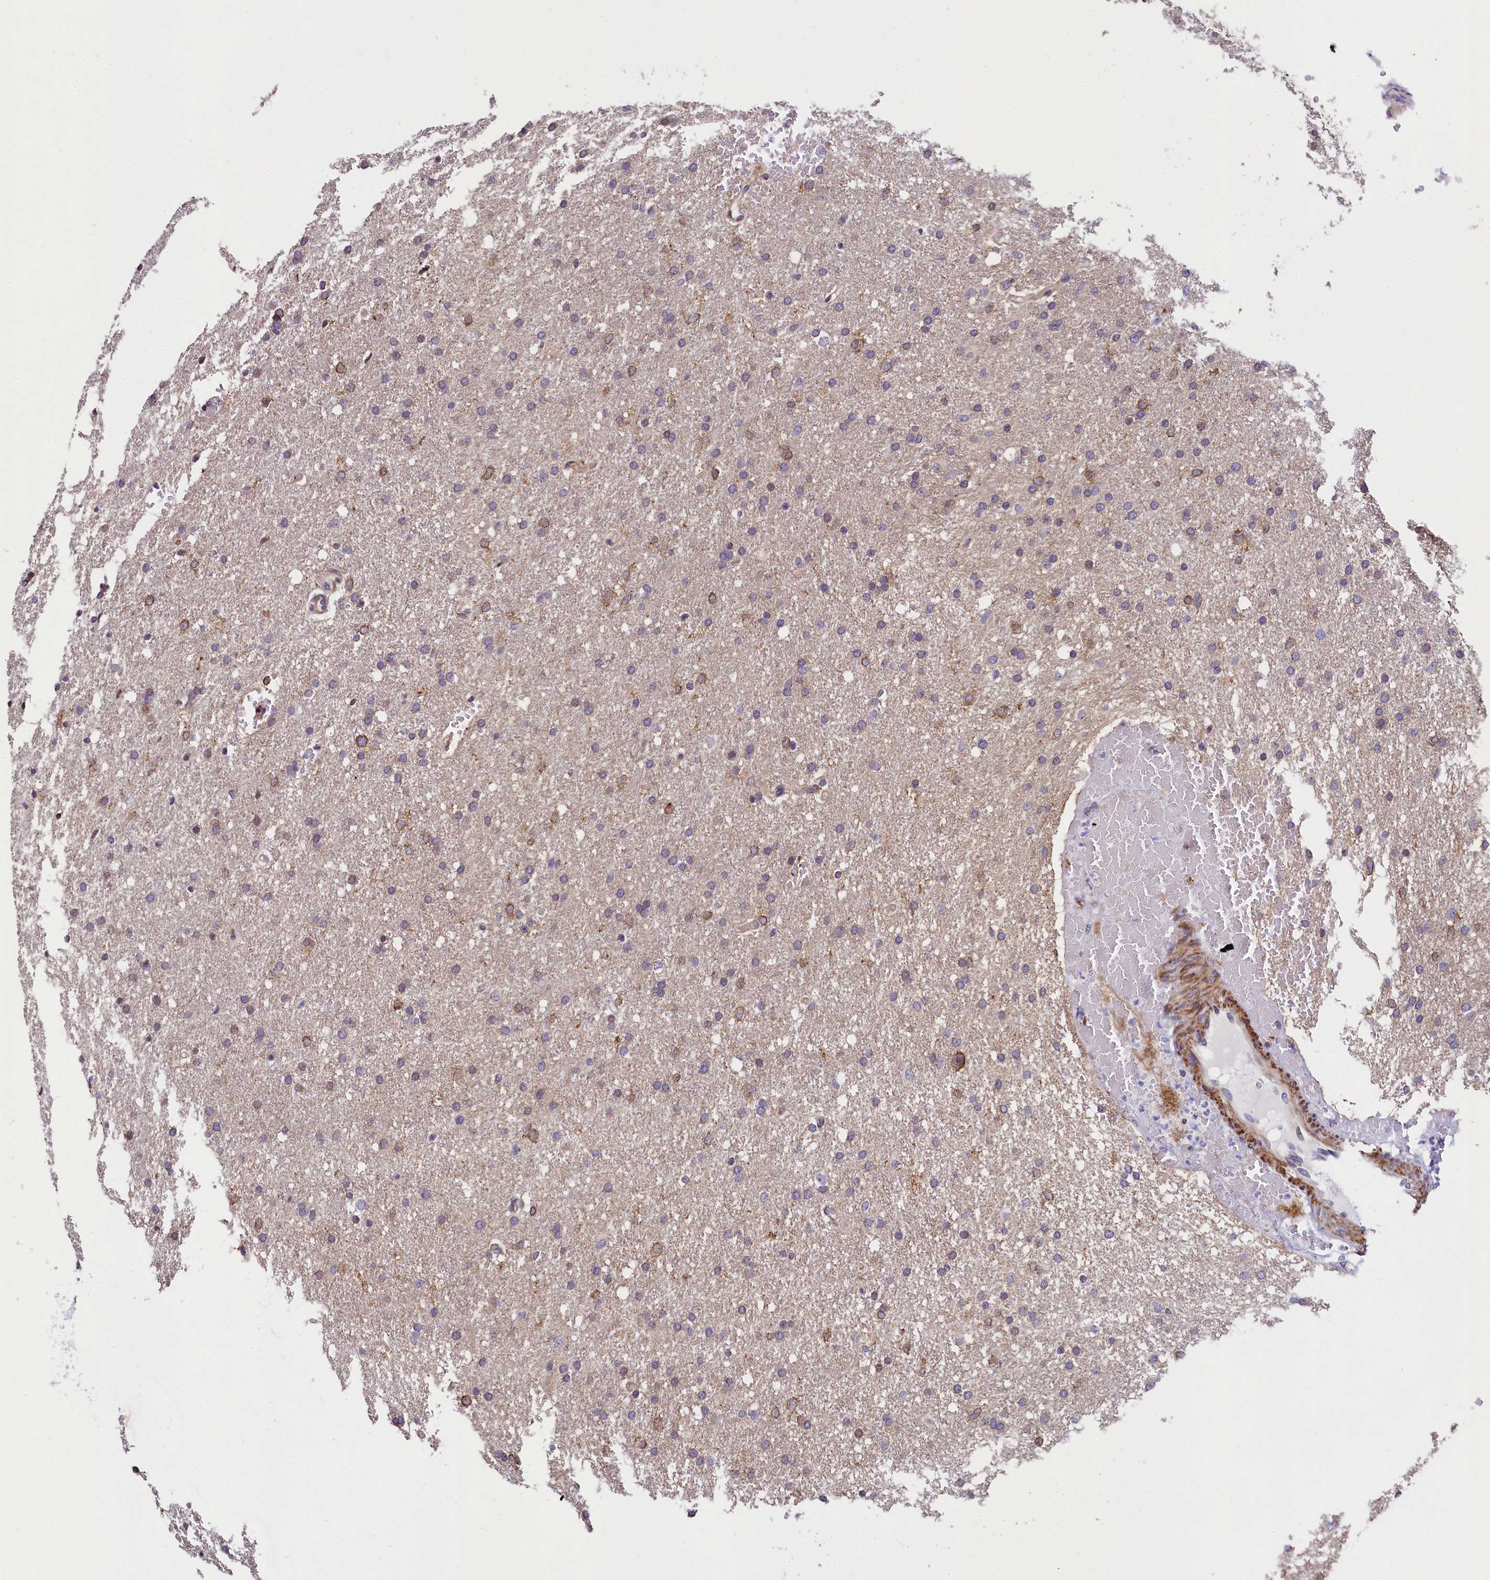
{"staining": {"intensity": "moderate", "quantity": "<25%", "location": "cytoplasmic/membranous"}, "tissue": "glioma", "cell_type": "Tumor cells", "image_type": "cancer", "snomed": [{"axis": "morphology", "description": "Glioma, malignant, High grade"}, {"axis": "topography", "description": "Cerebral cortex"}], "caption": "Immunohistochemical staining of human glioma demonstrates moderate cytoplasmic/membranous protein staining in approximately <25% of tumor cells.", "gene": "ZNF2", "patient": {"sex": "female", "age": 36}}